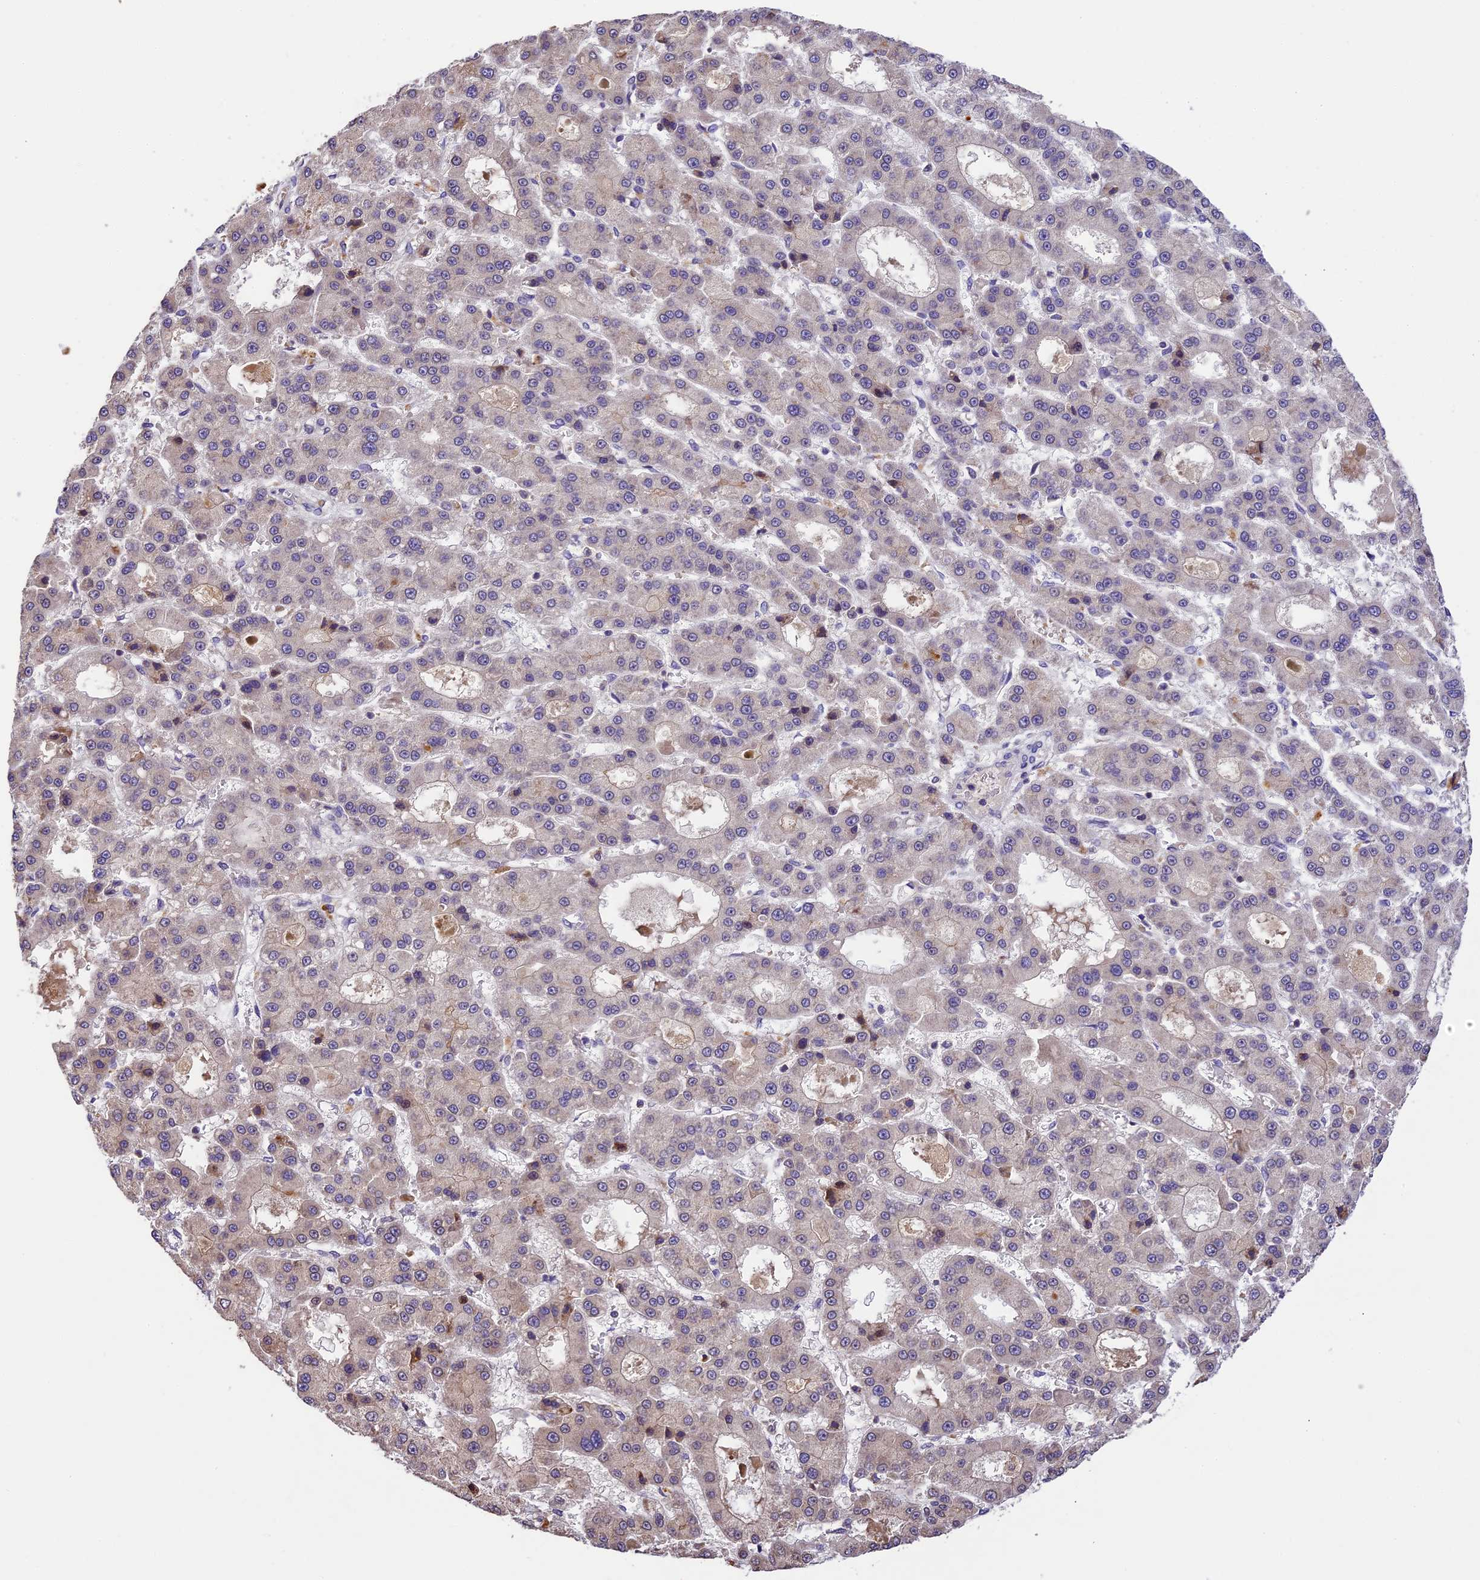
{"staining": {"intensity": "weak", "quantity": "<25%", "location": "cytoplasmic/membranous"}, "tissue": "liver cancer", "cell_type": "Tumor cells", "image_type": "cancer", "snomed": [{"axis": "morphology", "description": "Carcinoma, Hepatocellular, NOS"}, {"axis": "topography", "description": "Liver"}], "caption": "Immunohistochemical staining of liver cancer (hepatocellular carcinoma) displays no significant positivity in tumor cells.", "gene": "DGKH", "patient": {"sex": "male", "age": 70}}